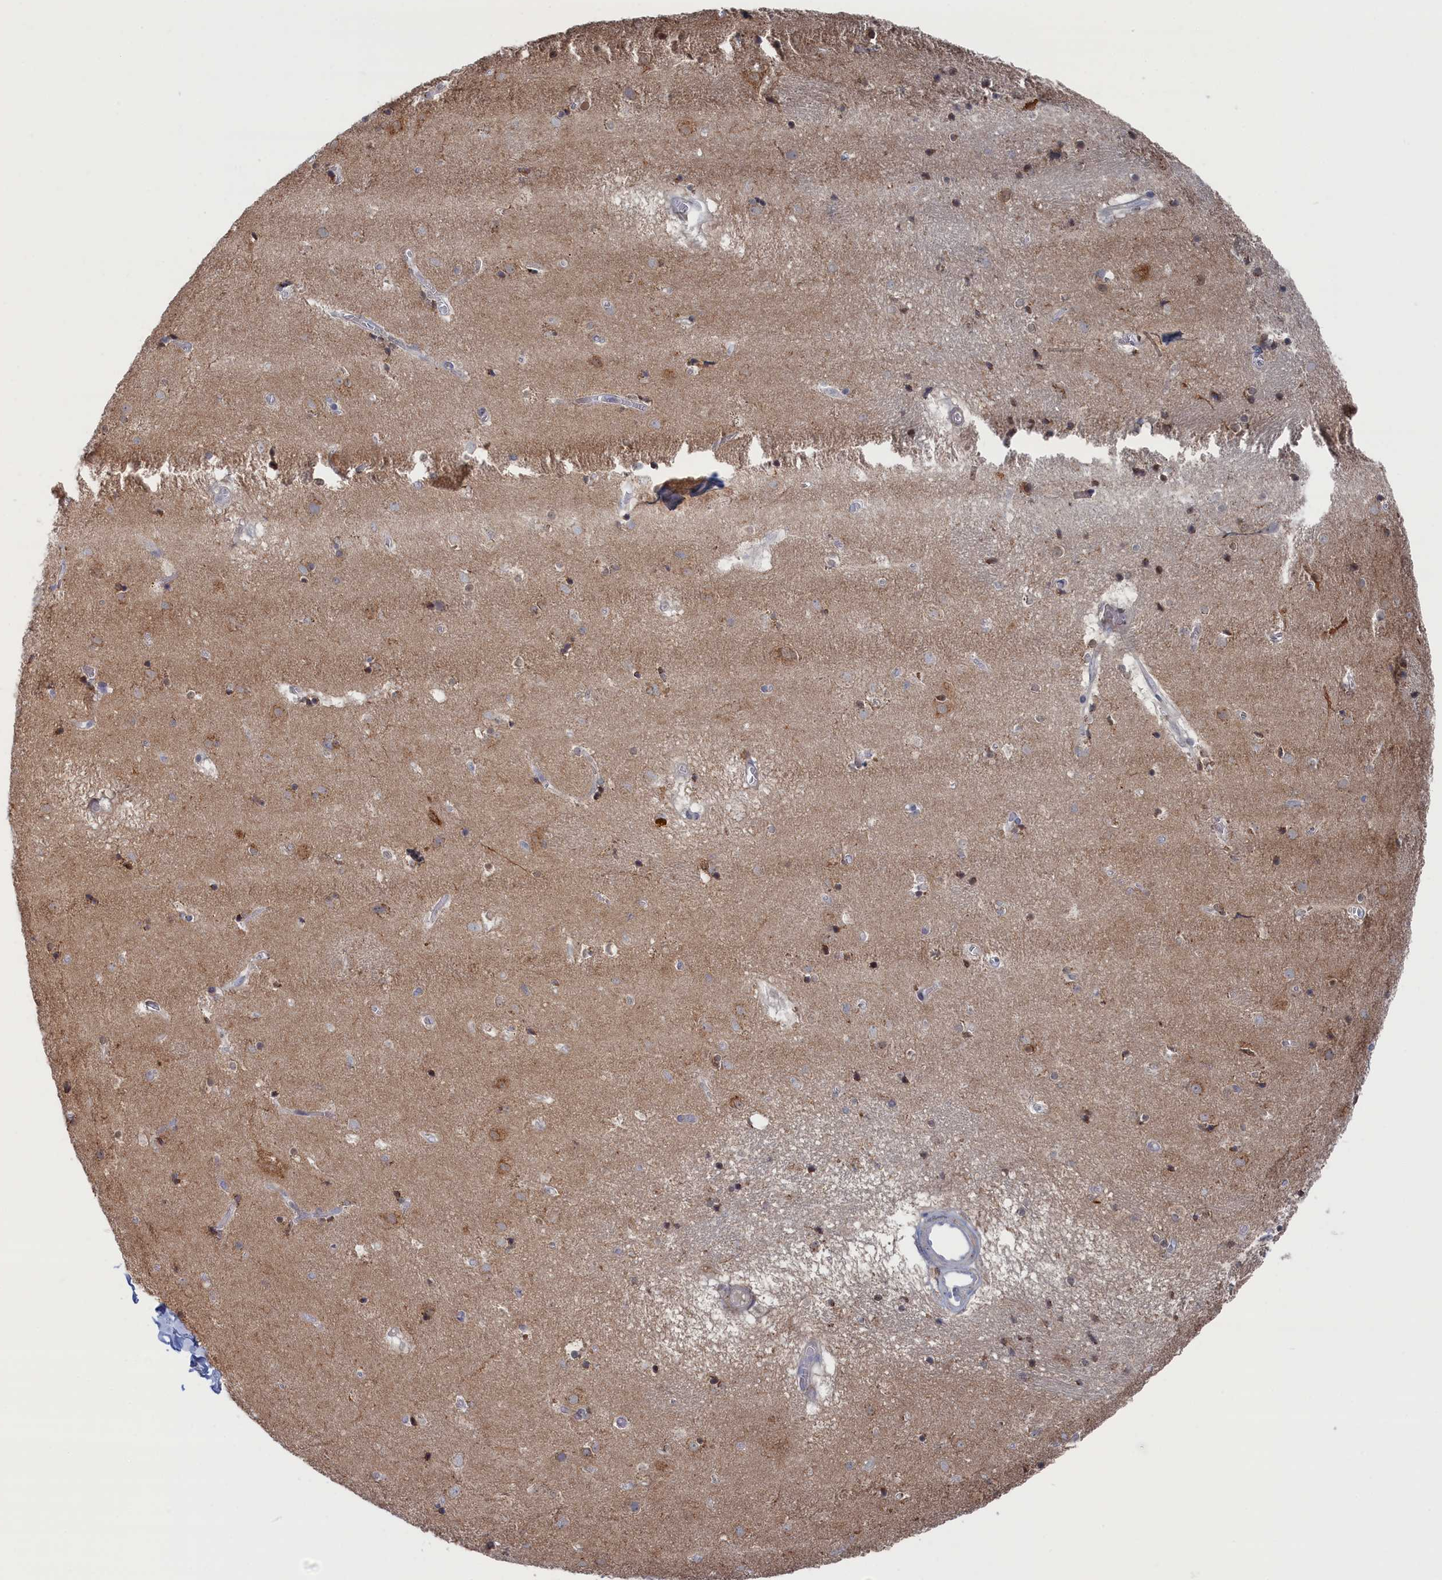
{"staining": {"intensity": "moderate", "quantity": "<25%", "location": "nuclear"}, "tissue": "caudate", "cell_type": "Glial cells", "image_type": "normal", "snomed": [{"axis": "morphology", "description": "Normal tissue, NOS"}, {"axis": "topography", "description": "Lateral ventricle wall"}], "caption": "Approximately <25% of glial cells in normal human caudate demonstrate moderate nuclear protein expression as visualized by brown immunohistochemical staining.", "gene": "IRX1", "patient": {"sex": "male", "age": 70}}